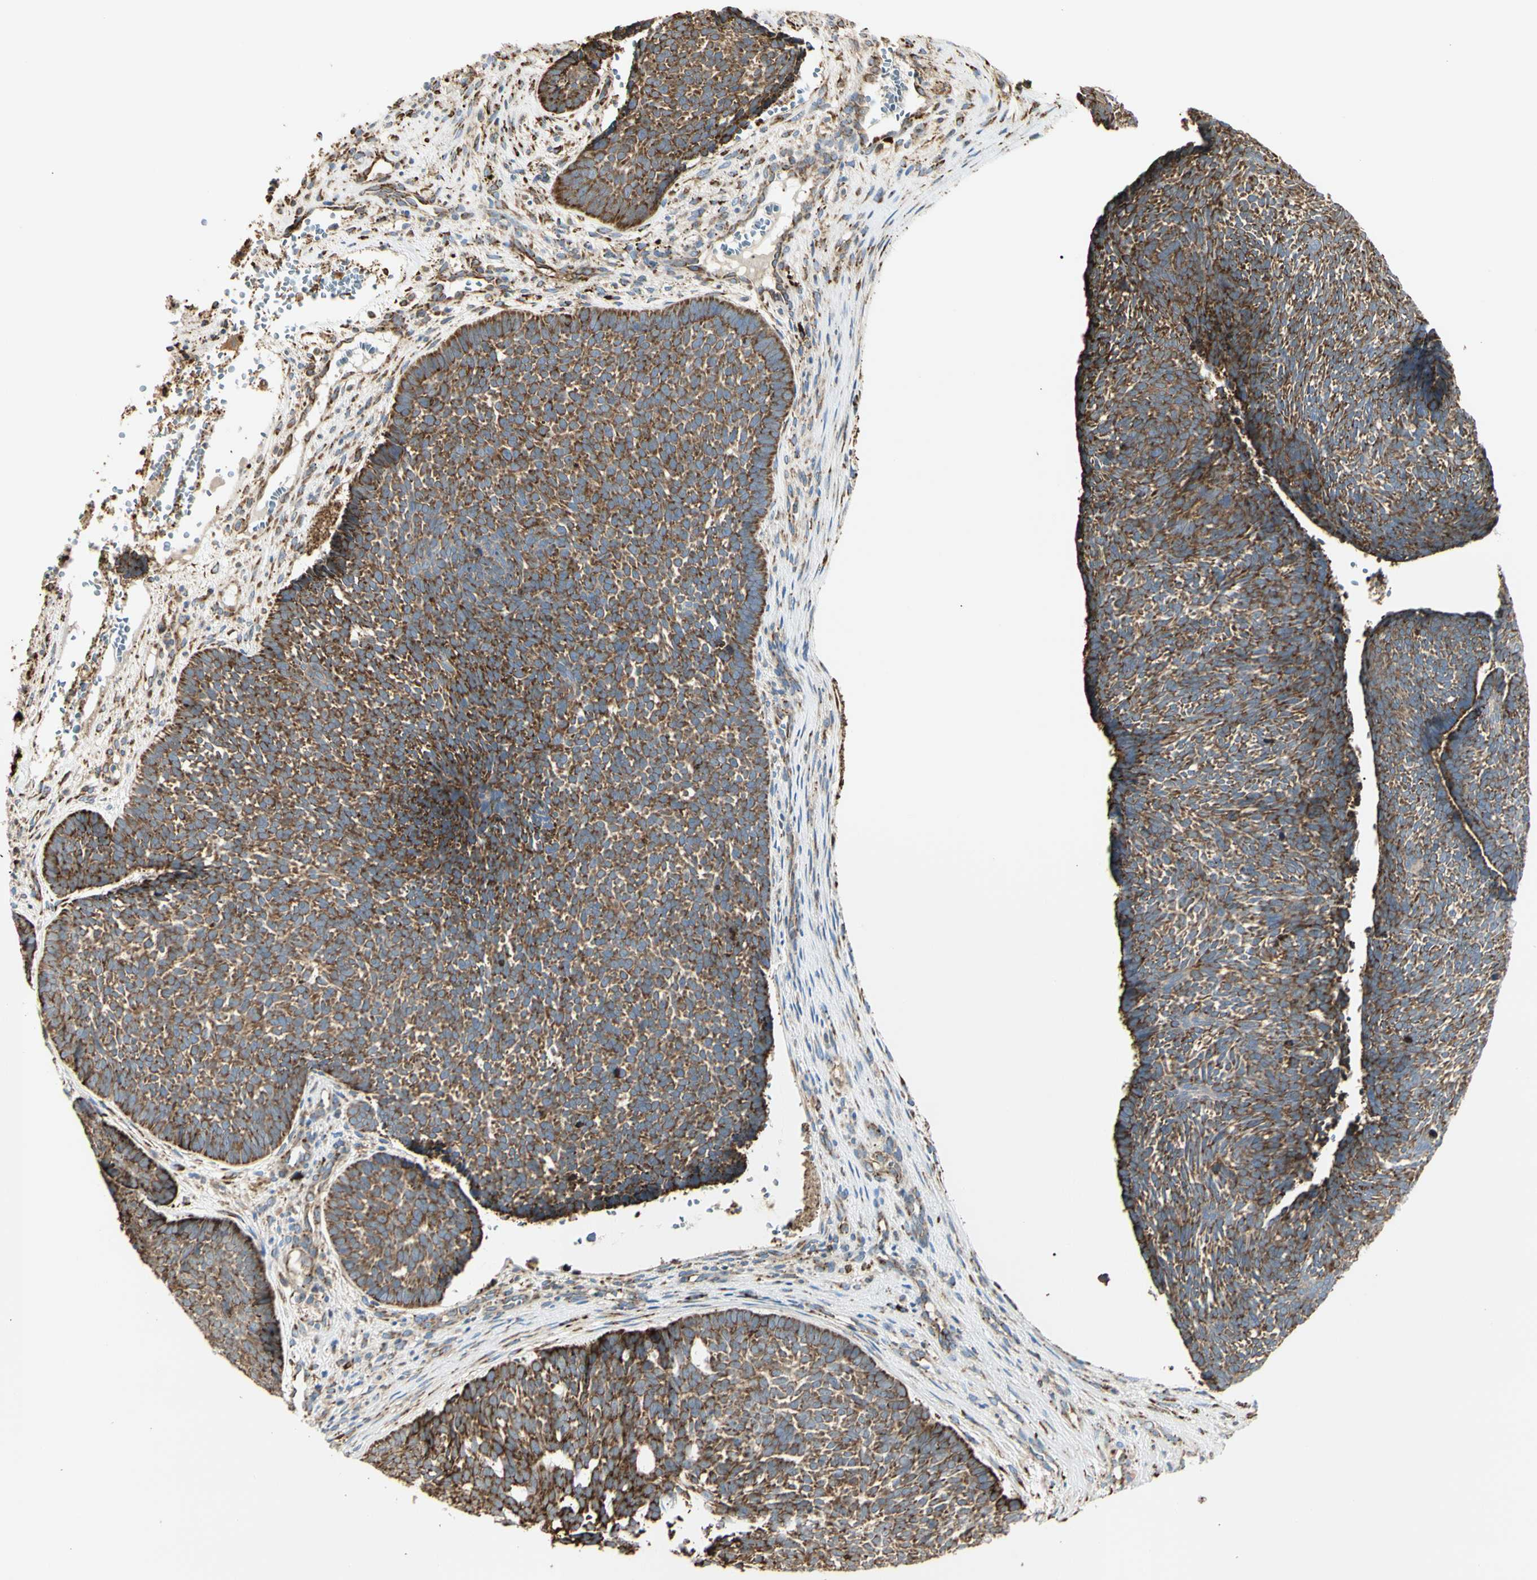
{"staining": {"intensity": "strong", "quantity": ">75%", "location": "cytoplasmic/membranous"}, "tissue": "skin cancer", "cell_type": "Tumor cells", "image_type": "cancer", "snomed": [{"axis": "morphology", "description": "Basal cell carcinoma"}, {"axis": "topography", "description": "Skin"}], "caption": "Strong cytoplasmic/membranous expression is seen in approximately >75% of tumor cells in skin cancer (basal cell carcinoma).", "gene": "HSP90B1", "patient": {"sex": "male", "age": 84}}